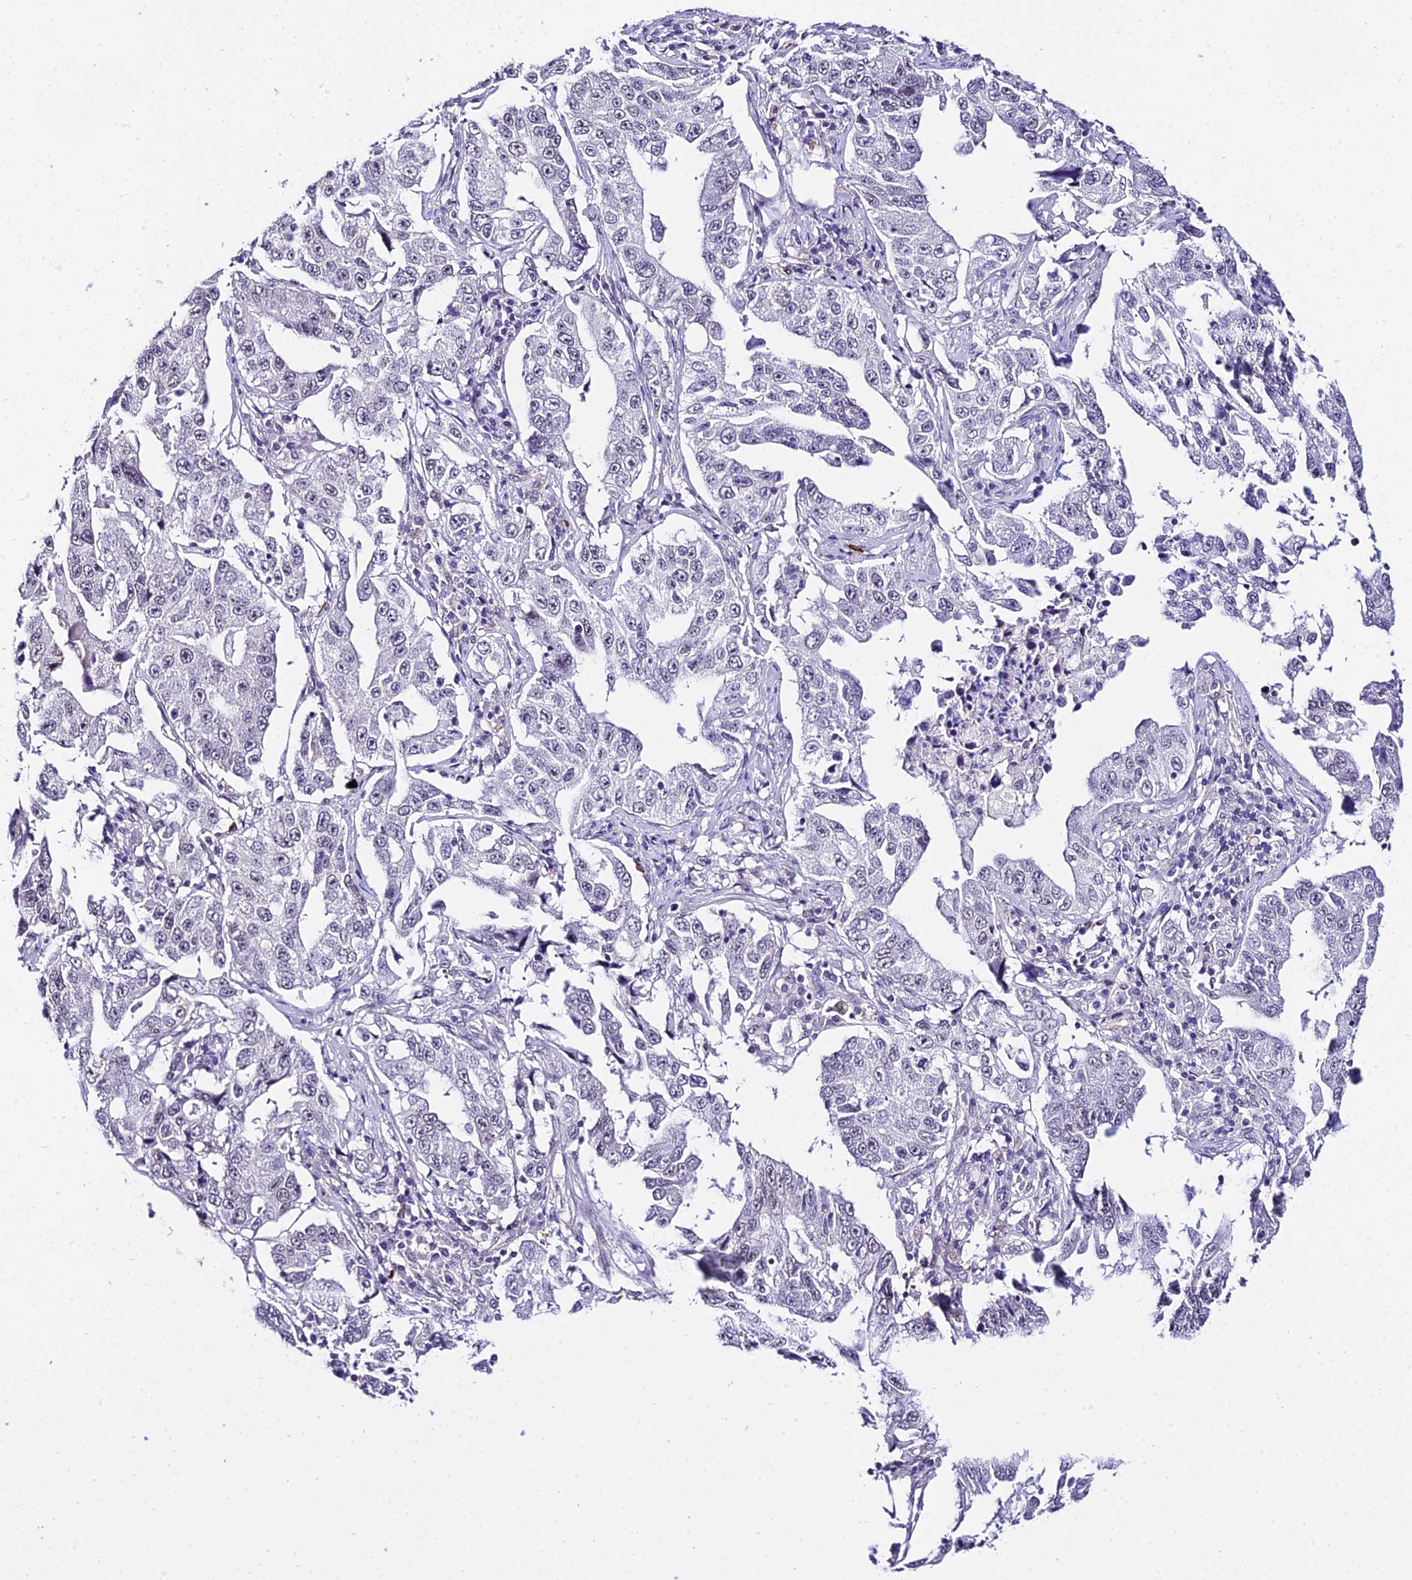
{"staining": {"intensity": "negative", "quantity": "none", "location": "none"}, "tissue": "lung cancer", "cell_type": "Tumor cells", "image_type": "cancer", "snomed": [{"axis": "morphology", "description": "Adenocarcinoma, NOS"}, {"axis": "topography", "description": "Lung"}], "caption": "Tumor cells show no significant protein expression in lung cancer (adenocarcinoma). The staining is performed using DAB brown chromogen with nuclei counter-stained in using hematoxylin.", "gene": "POLR2I", "patient": {"sex": "female", "age": 51}}